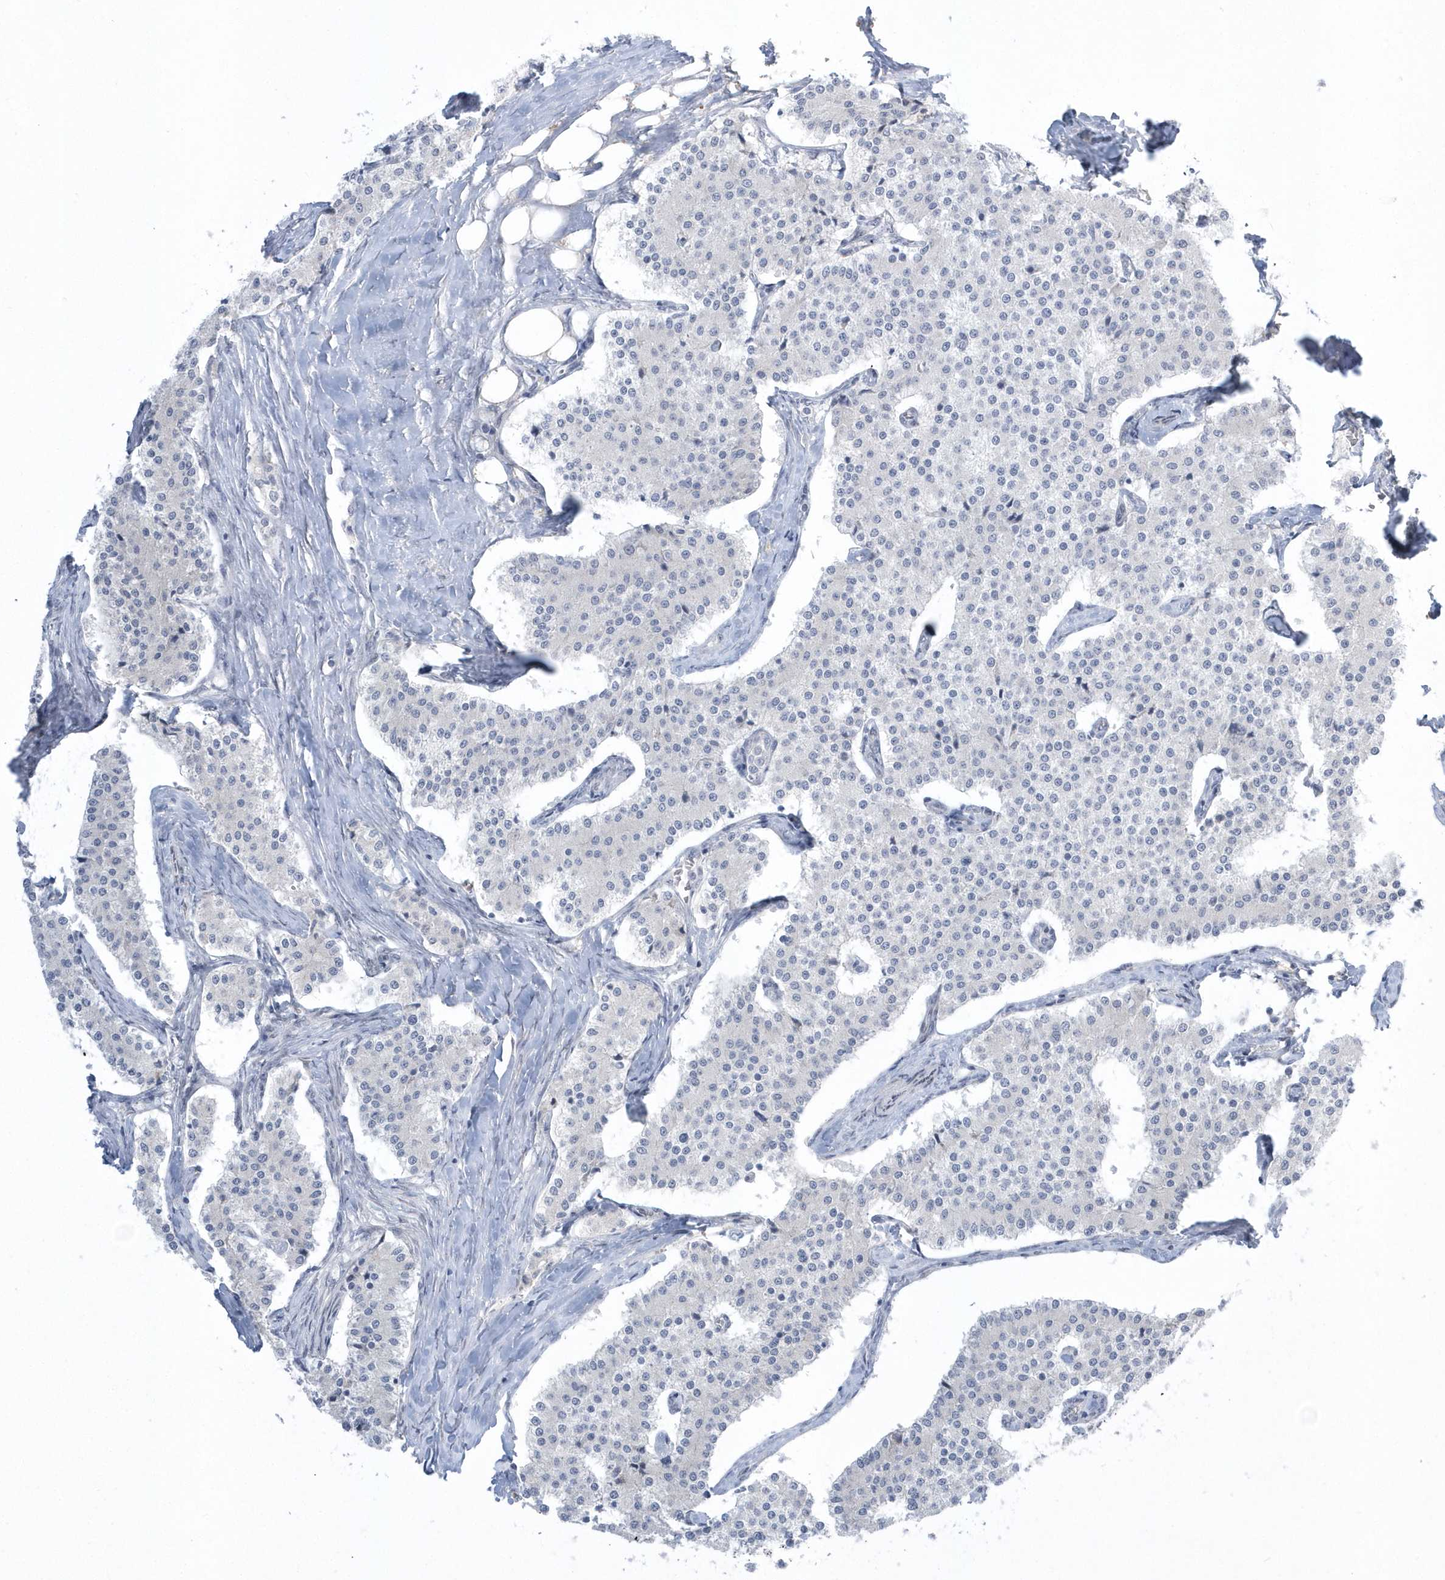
{"staining": {"intensity": "negative", "quantity": "none", "location": "none"}, "tissue": "carcinoid", "cell_type": "Tumor cells", "image_type": "cancer", "snomed": [{"axis": "morphology", "description": "Carcinoid, malignant, NOS"}, {"axis": "topography", "description": "Colon"}], "caption": "DAB (3,3'-diaminobenzidine) immunohistochemical staining of malignant carcinoid demonstrates no significant expression in tumor cells.", "gene": "ZC3H12D", "patient": {"sex": "female", "age": 52}}